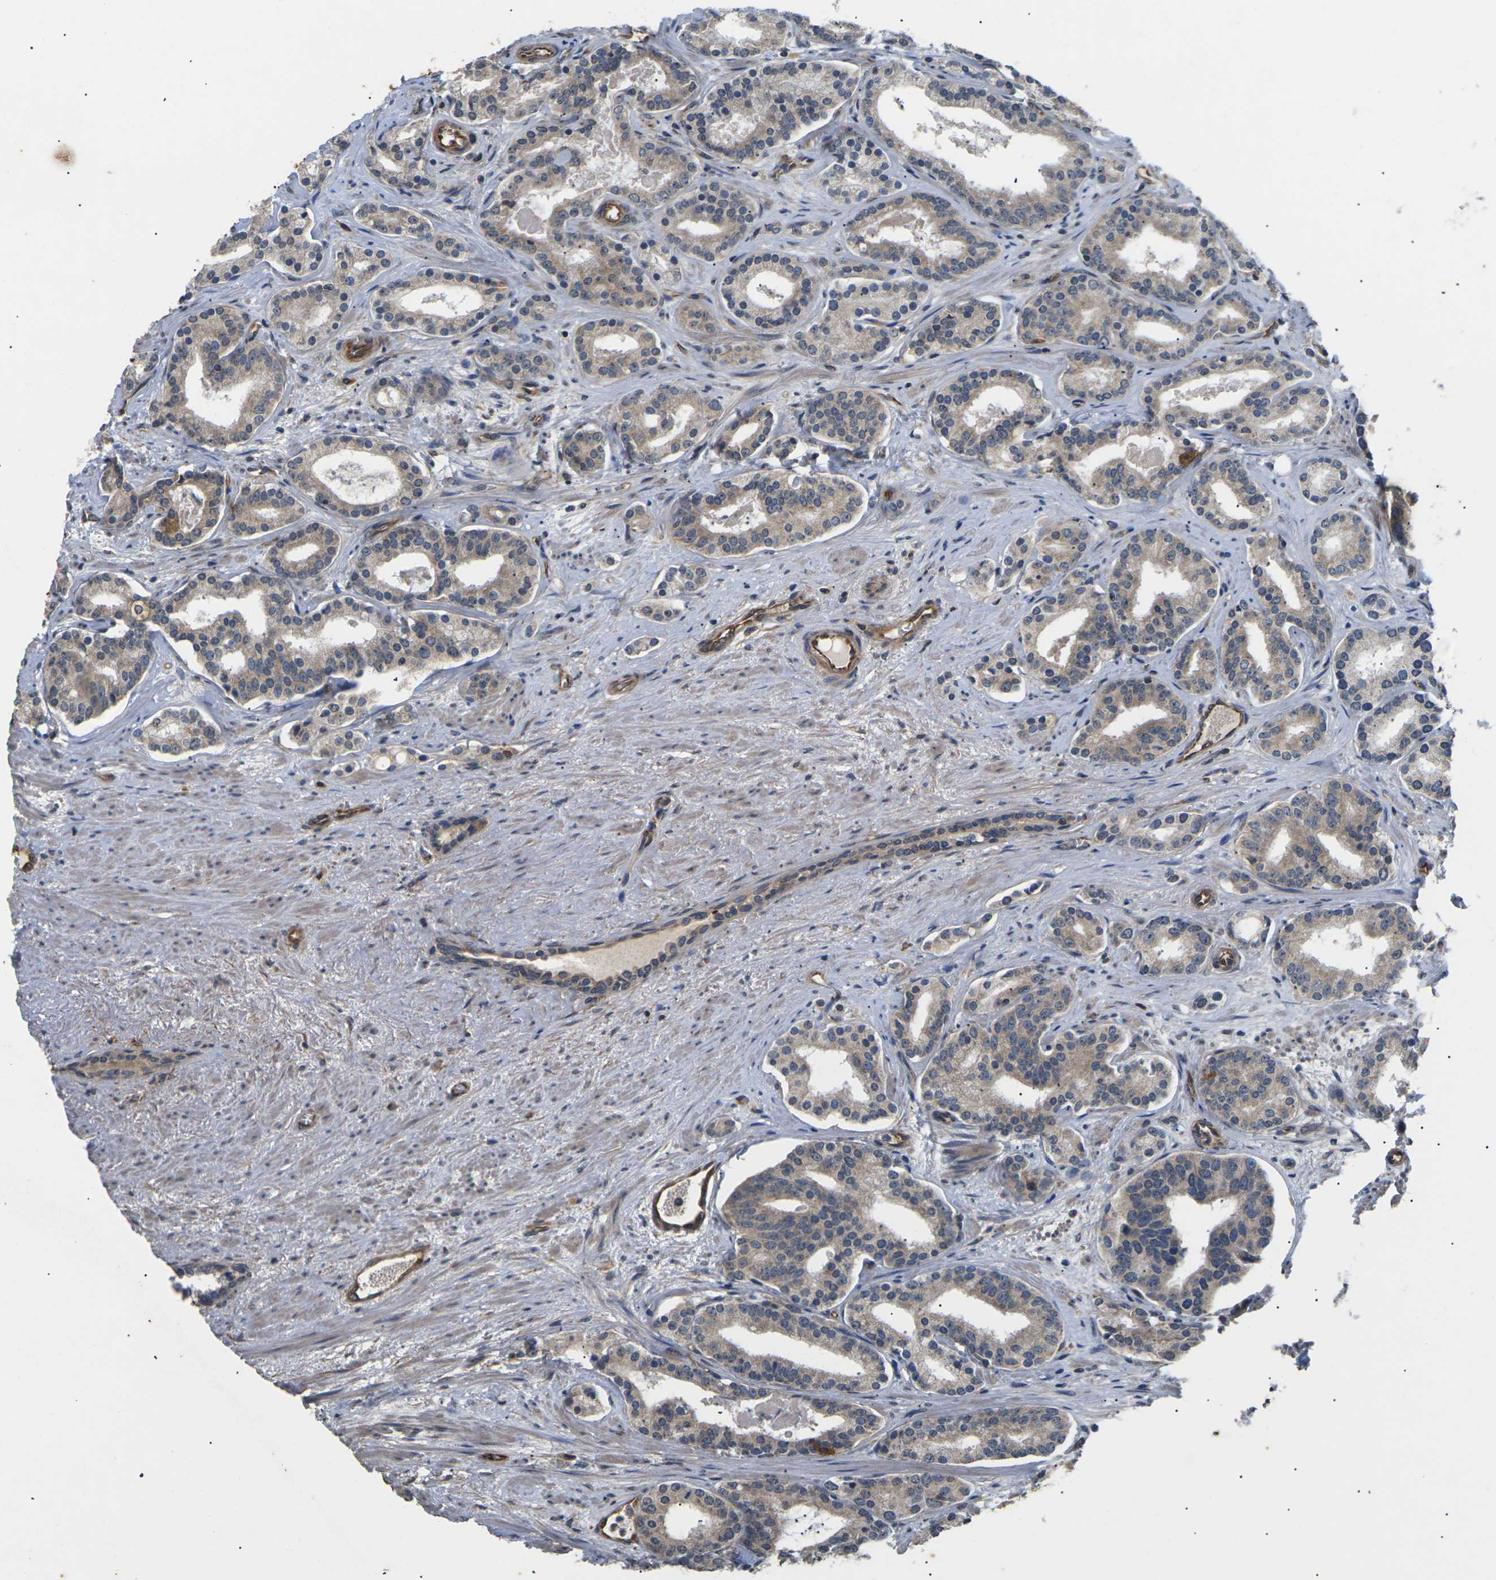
{"staining": {"intensity": "moderate", "quantity": ">75%", "location": "cytoplasmic/membranous"}, "tissue": "prostate cancer", "cell_type": "Tumor cells", "image_type": "cancer", "snomed": [{"axis": "morphology", "description": "Adenocarcinoma, Low grade"}, {"axis": "topography", "description": "Prostate"}], "caption": "IHC of prostate cancer demonstrates medium levels of moderate cytoplasmic/membranous positivity in approximately >75% of tumor cells.", "gene": "DKK2", "patient": {"sex": "male", "age": 63}}